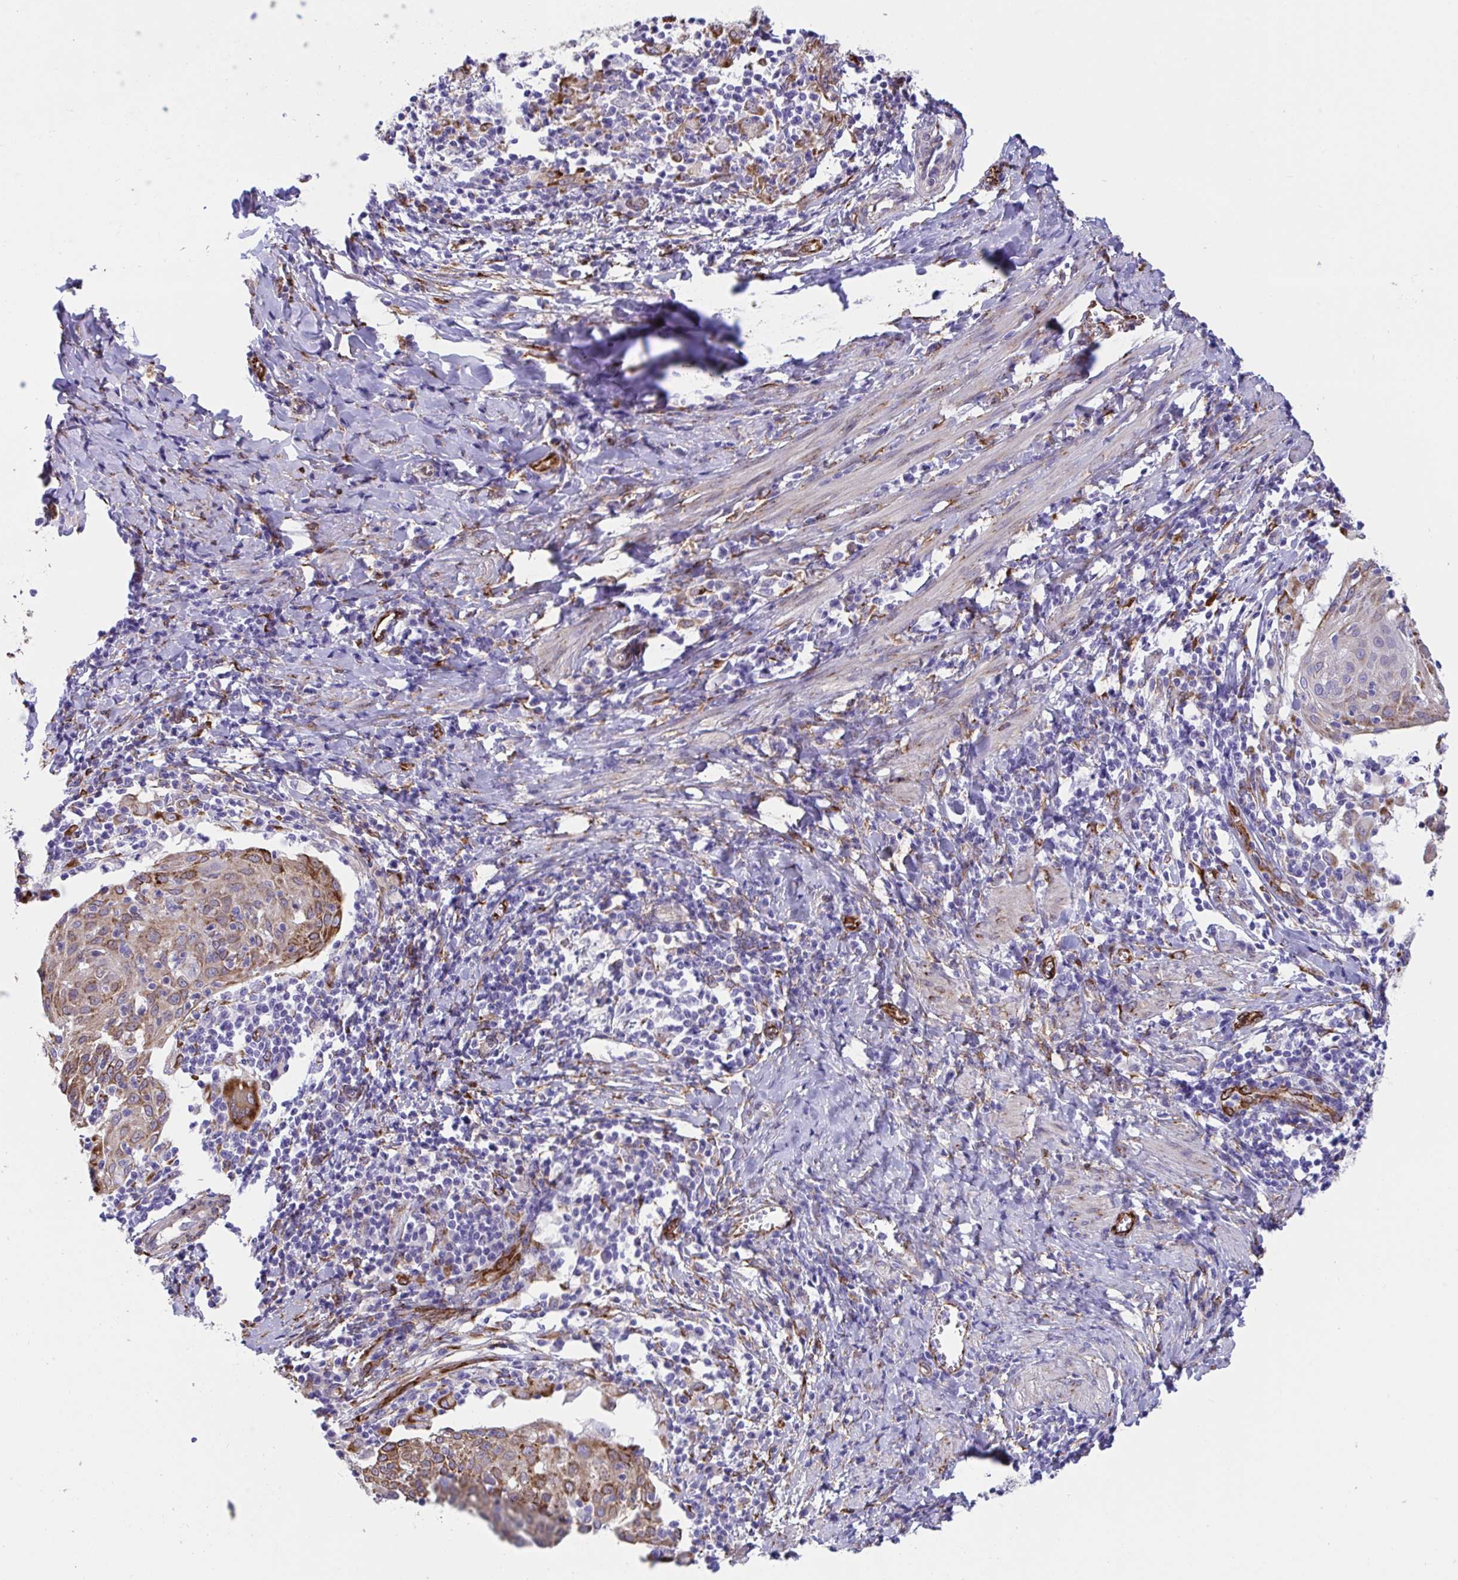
{"staining": {"intensity": "moderate", "quantity": ">75%", "location": "cytoplasmic/membranous"}, "tissue": "cervical cancer", "cell_type": "Tumor cells", "image_type": "cancer", "snomed": [{"axis": "morphology", "description": "Squamous cell carcinoma, NOS"}, {"axis": "topography", "description": "Cervix"}], "caption": "High-power microscopy captured an IHC micrograph of cervical cancer, revealing moderate cytoplasmic/membranous staining in approximately >75% of tumor cells.", "gene": "ASPH", "patient": {"sex": "female", "age": 52}}